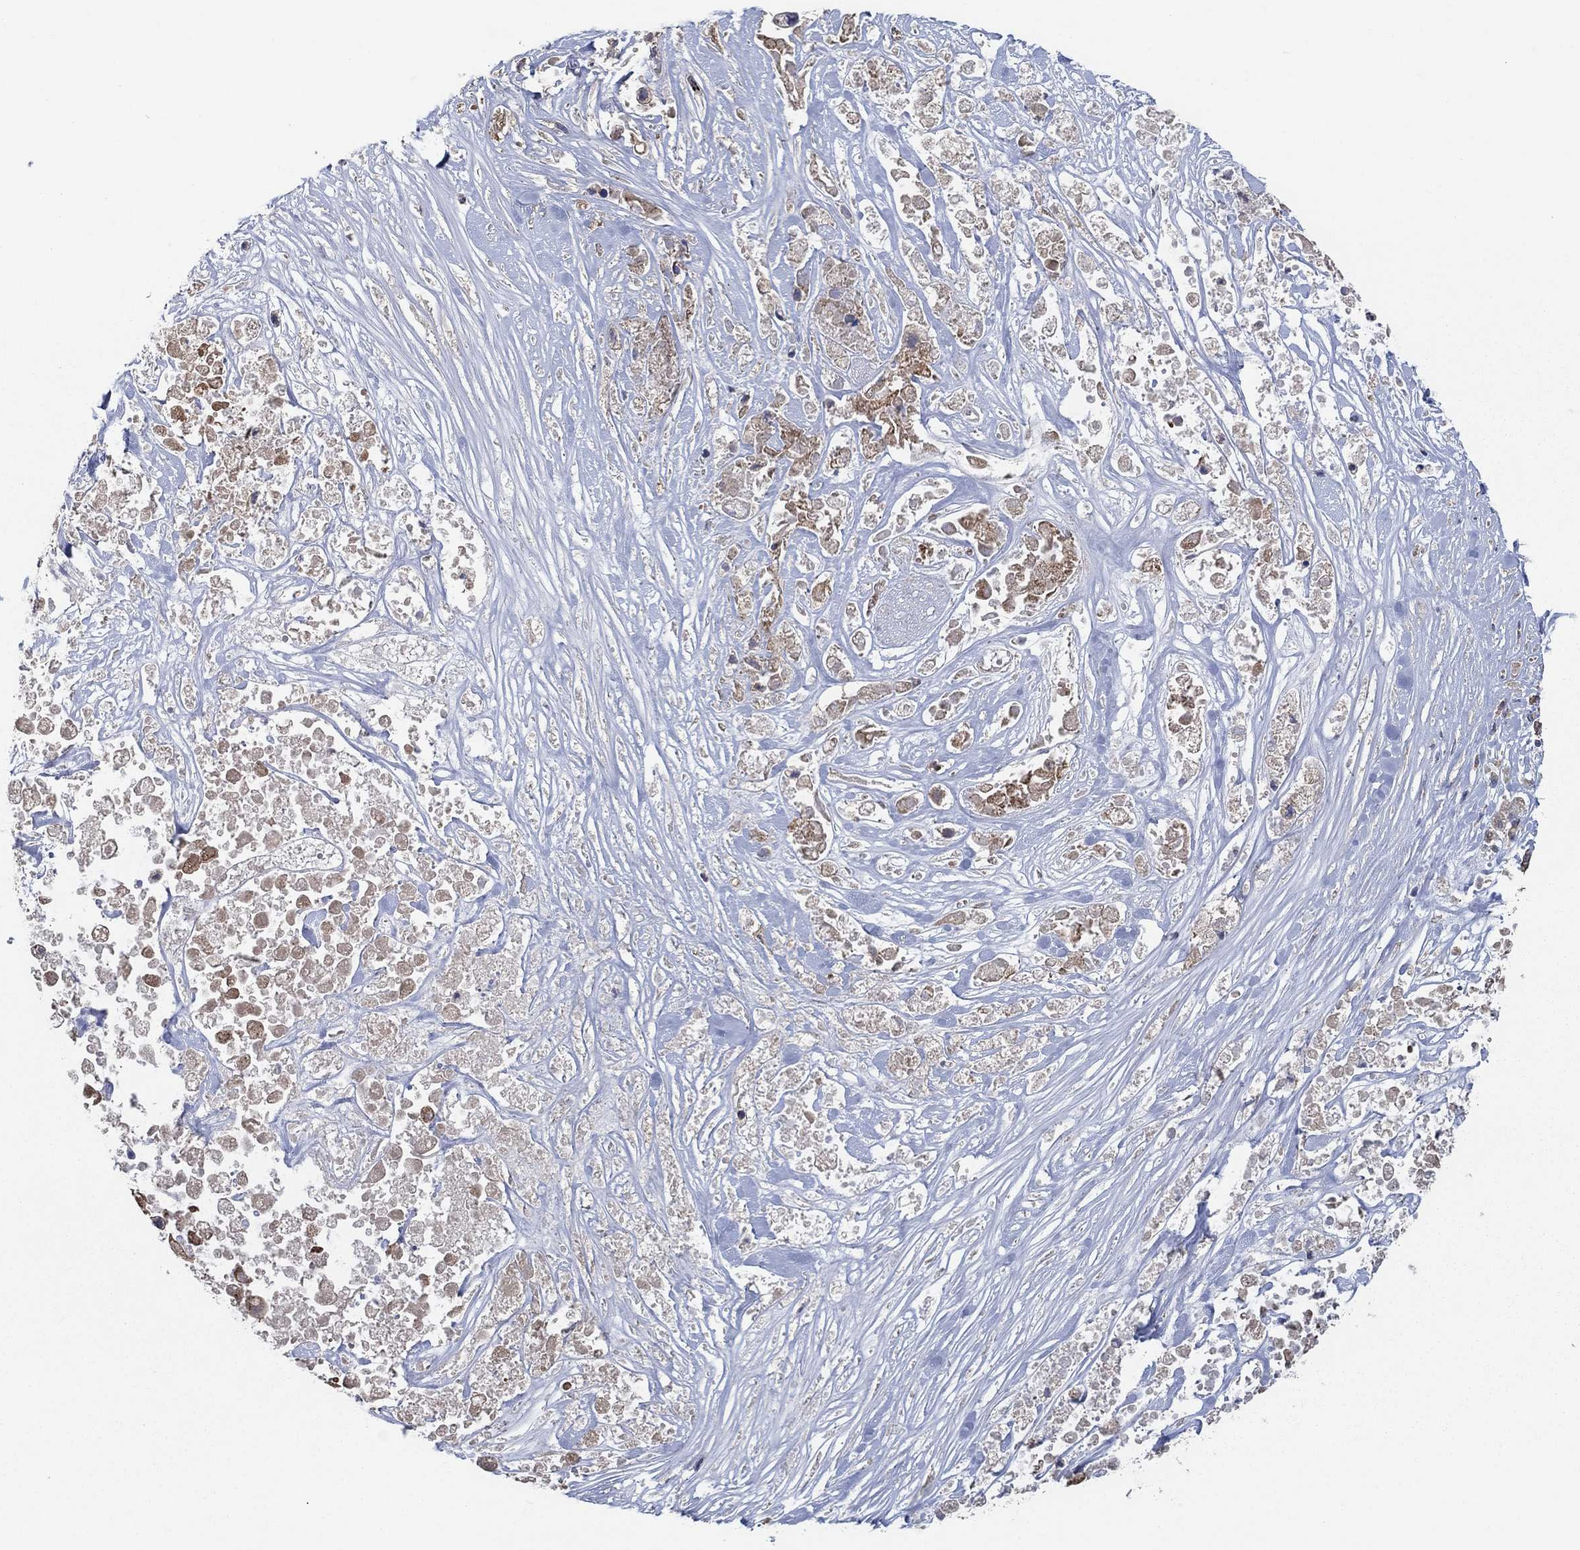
{"staining": {"intensity": "strong", "quantity": "25%-75%", "location": "cytoplasmic/membranous"}, "tissue": "pancreatic cancer", "cell_type": "Tumor cells", "image_type": "cancer", "snomed": [{"axis": "morphology", "description": "Adenocarcinoma, NOS"}, {"axis": "topography", "description": "Pancreas"}], "caption": "The immunohistochemical stain labels strong cytoplasmic/membranous staining in tumor cells of adenocarcinoma (pancreatic) tissue. Ihc stains the protein in brown and the nuclei are stained blue.", "gene": "HID1", "patient": {"sex": "male", "age": 44}}